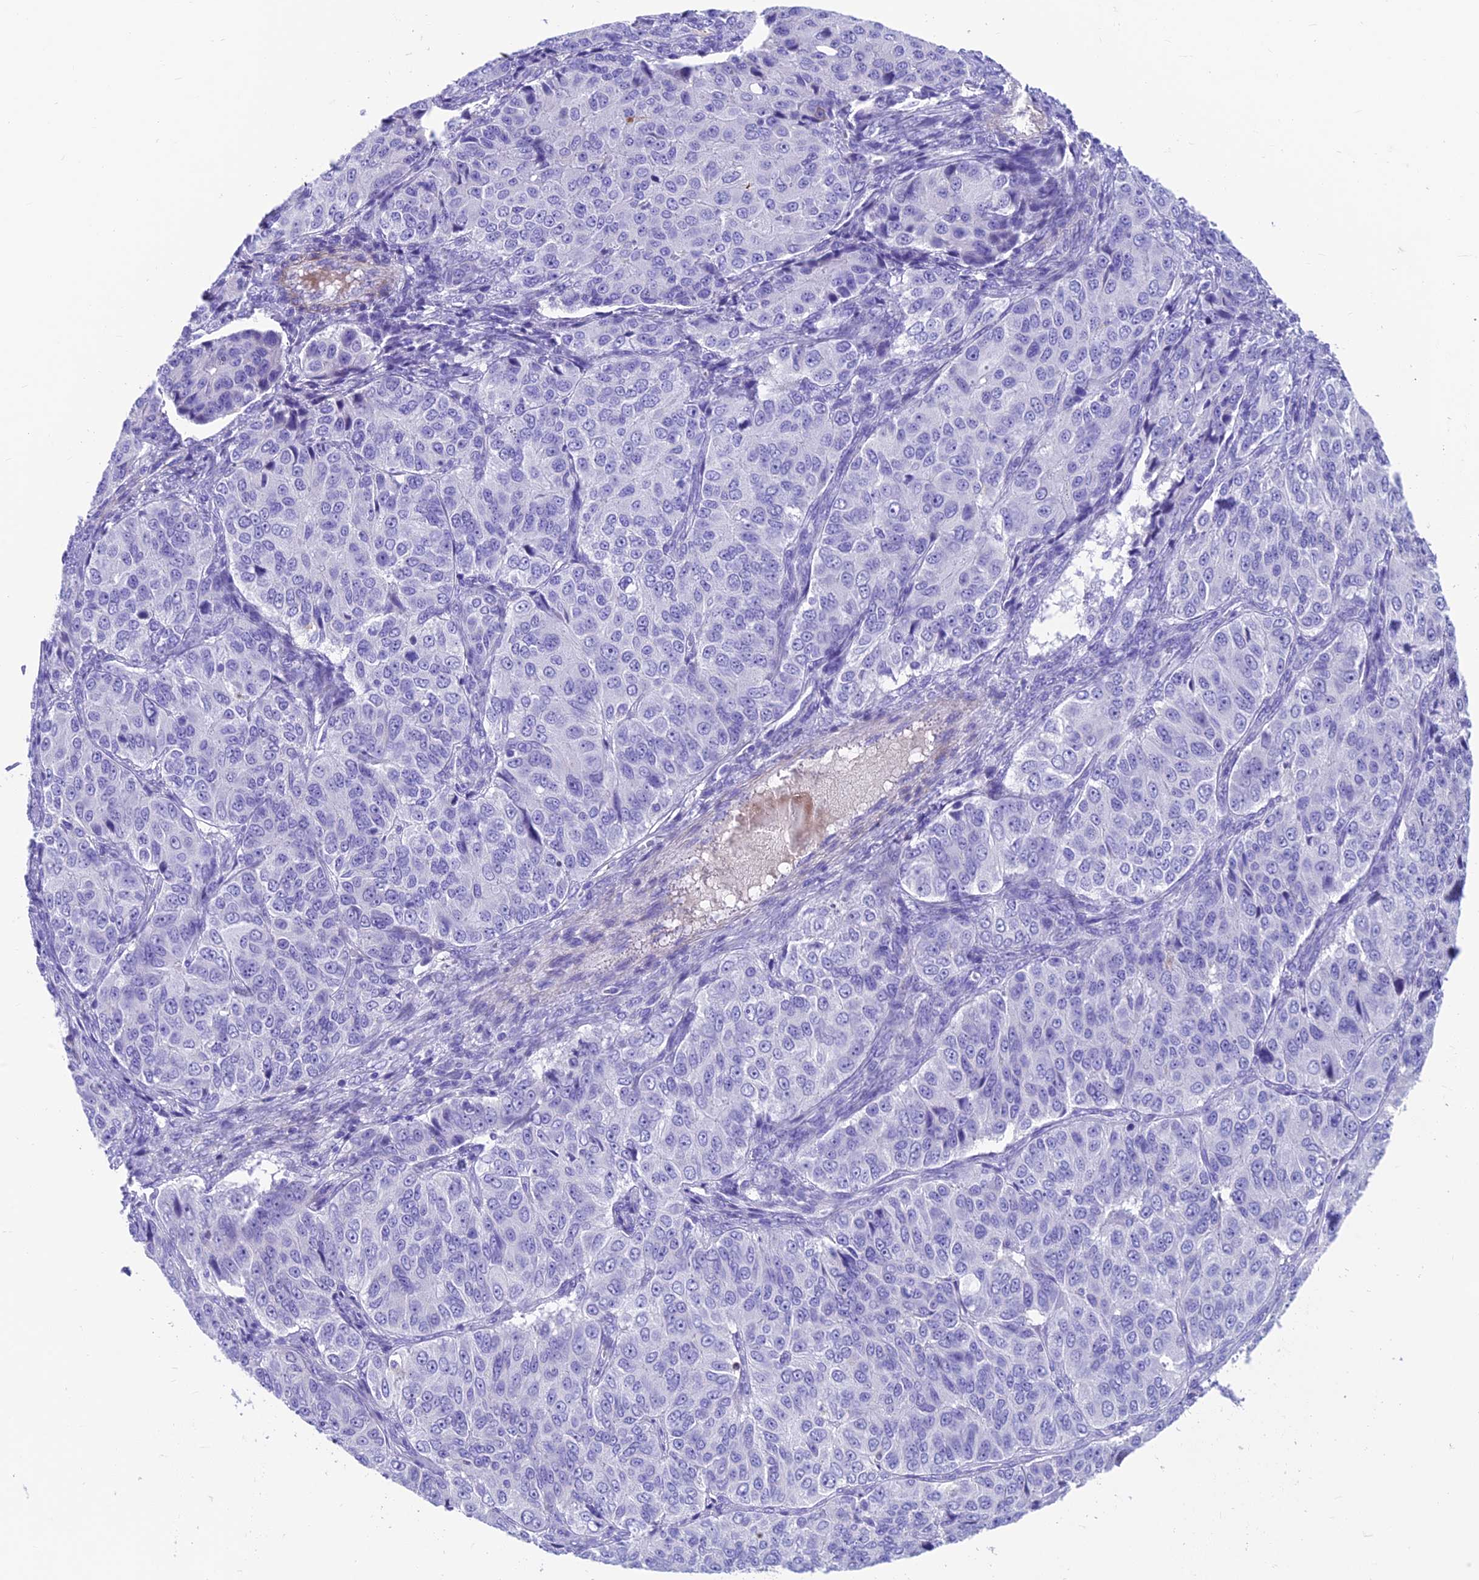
{"staining": {"intensity": "negative", "quantity": "none", "location": "none"}, "tissue": "ovarian cancer", "cell_type": "Tumor cells", "image_type": "cancer", "snomed": [{"axis": "morphology", "description": "Carcinoma, endometroid"}, {"axis": "topography", "description": "Ovary"}], "caption": "A high-resolution image shows immunohistochemistry (IHC) staining of ovarian endometroid carcinoma, which shows no significant staining in tumor cells.", "gene": "GNG11", "patient": {"sex": "female", "age": 51}}